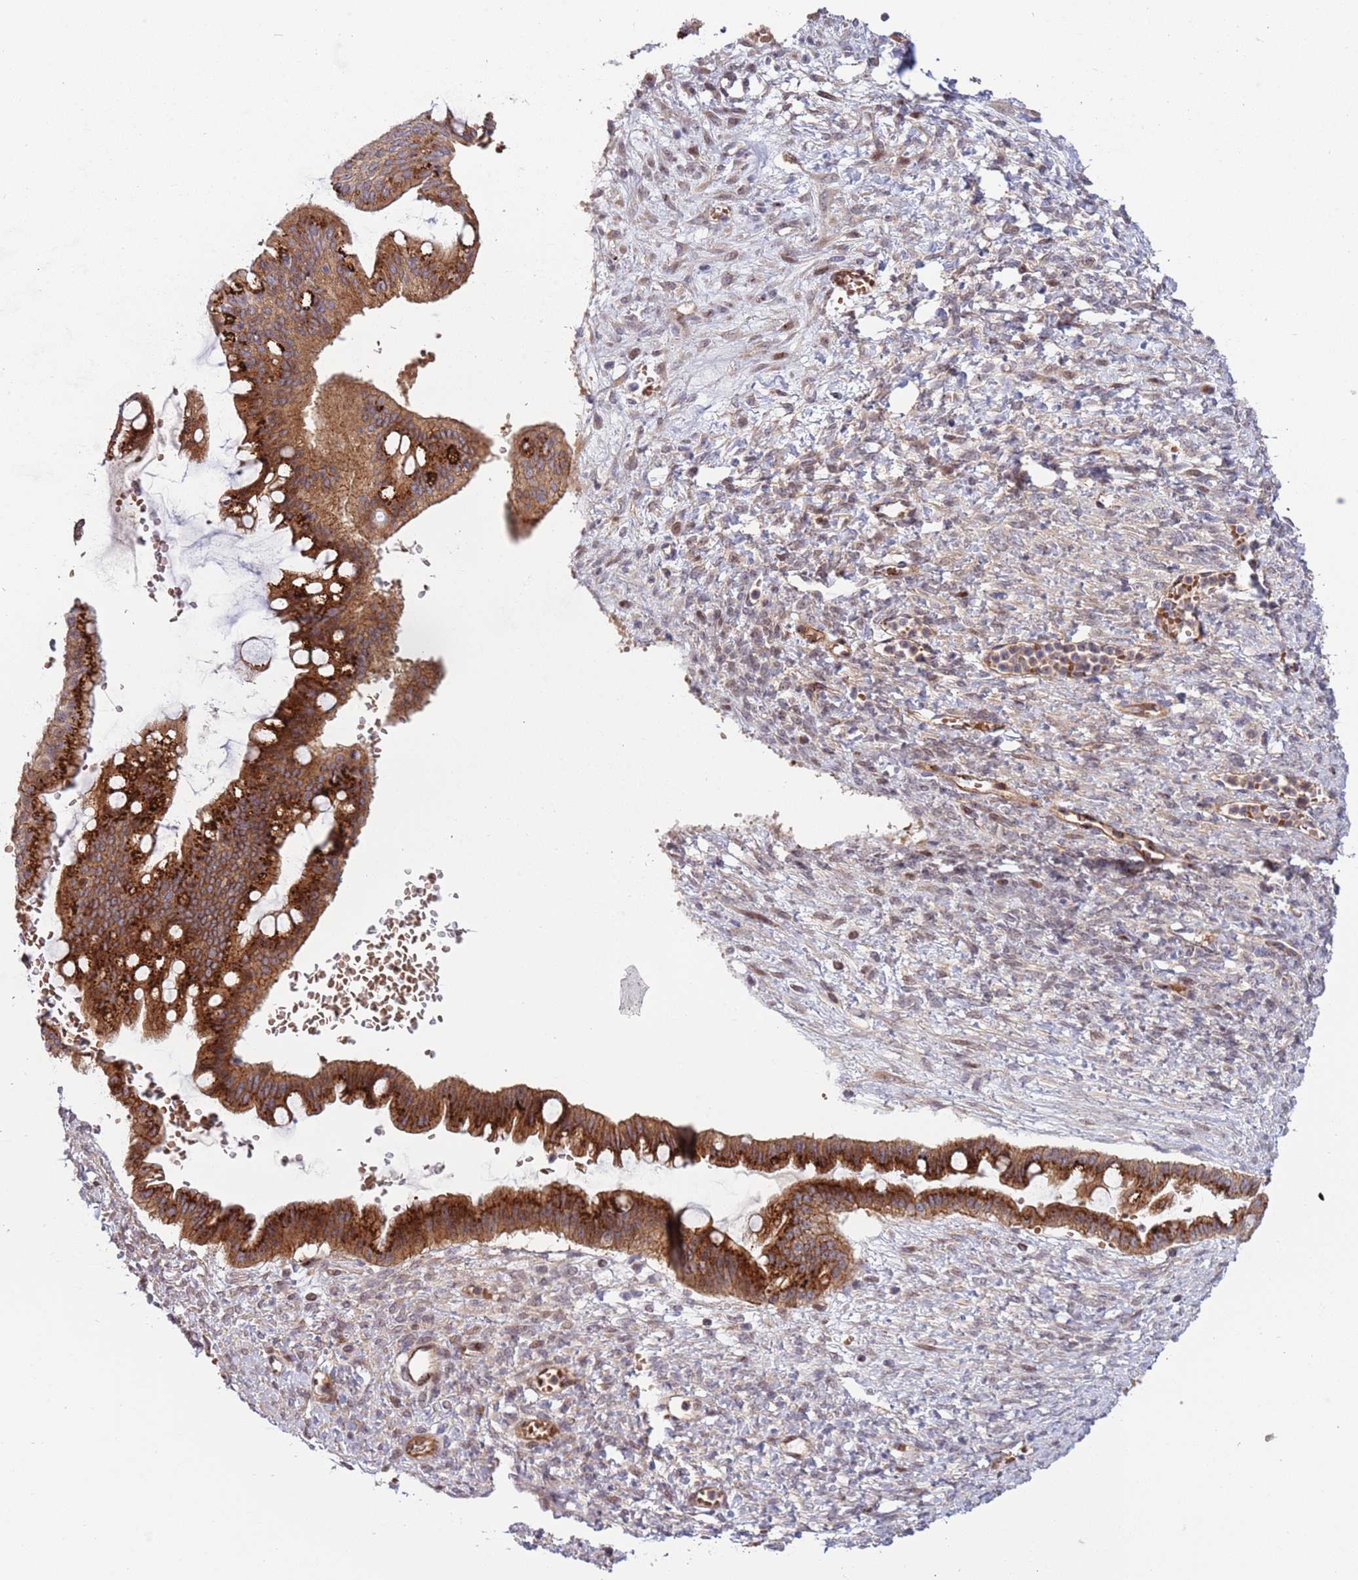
{"staining": {"intensity": "strong", "quantity": ">75%", "location": "cytoplasmic/membranous"}, "tissue": "ovarian cancer", "cell_type": "Tumor cells", "image_type": "cancer", "snomed": [{"axis": "morphology", "description": "Cystadenocarcinoma, mucinous, NOS"}, {"axis": "topography", "description": "Ovary"}], "caption": "Ovarian cancer (mucinous cystadenocarcinoma) stained for a protein displays strong cytoplasmic/membranous positivity in tumor cells. Using DAB (3,3'-diaminobenzidine) (brown) and hematoxylin (blue) stains, captured at high magnification using brightfield microscopy.", "gene": "ITGB6", "patient": {"sex": "female", "age": 73}}